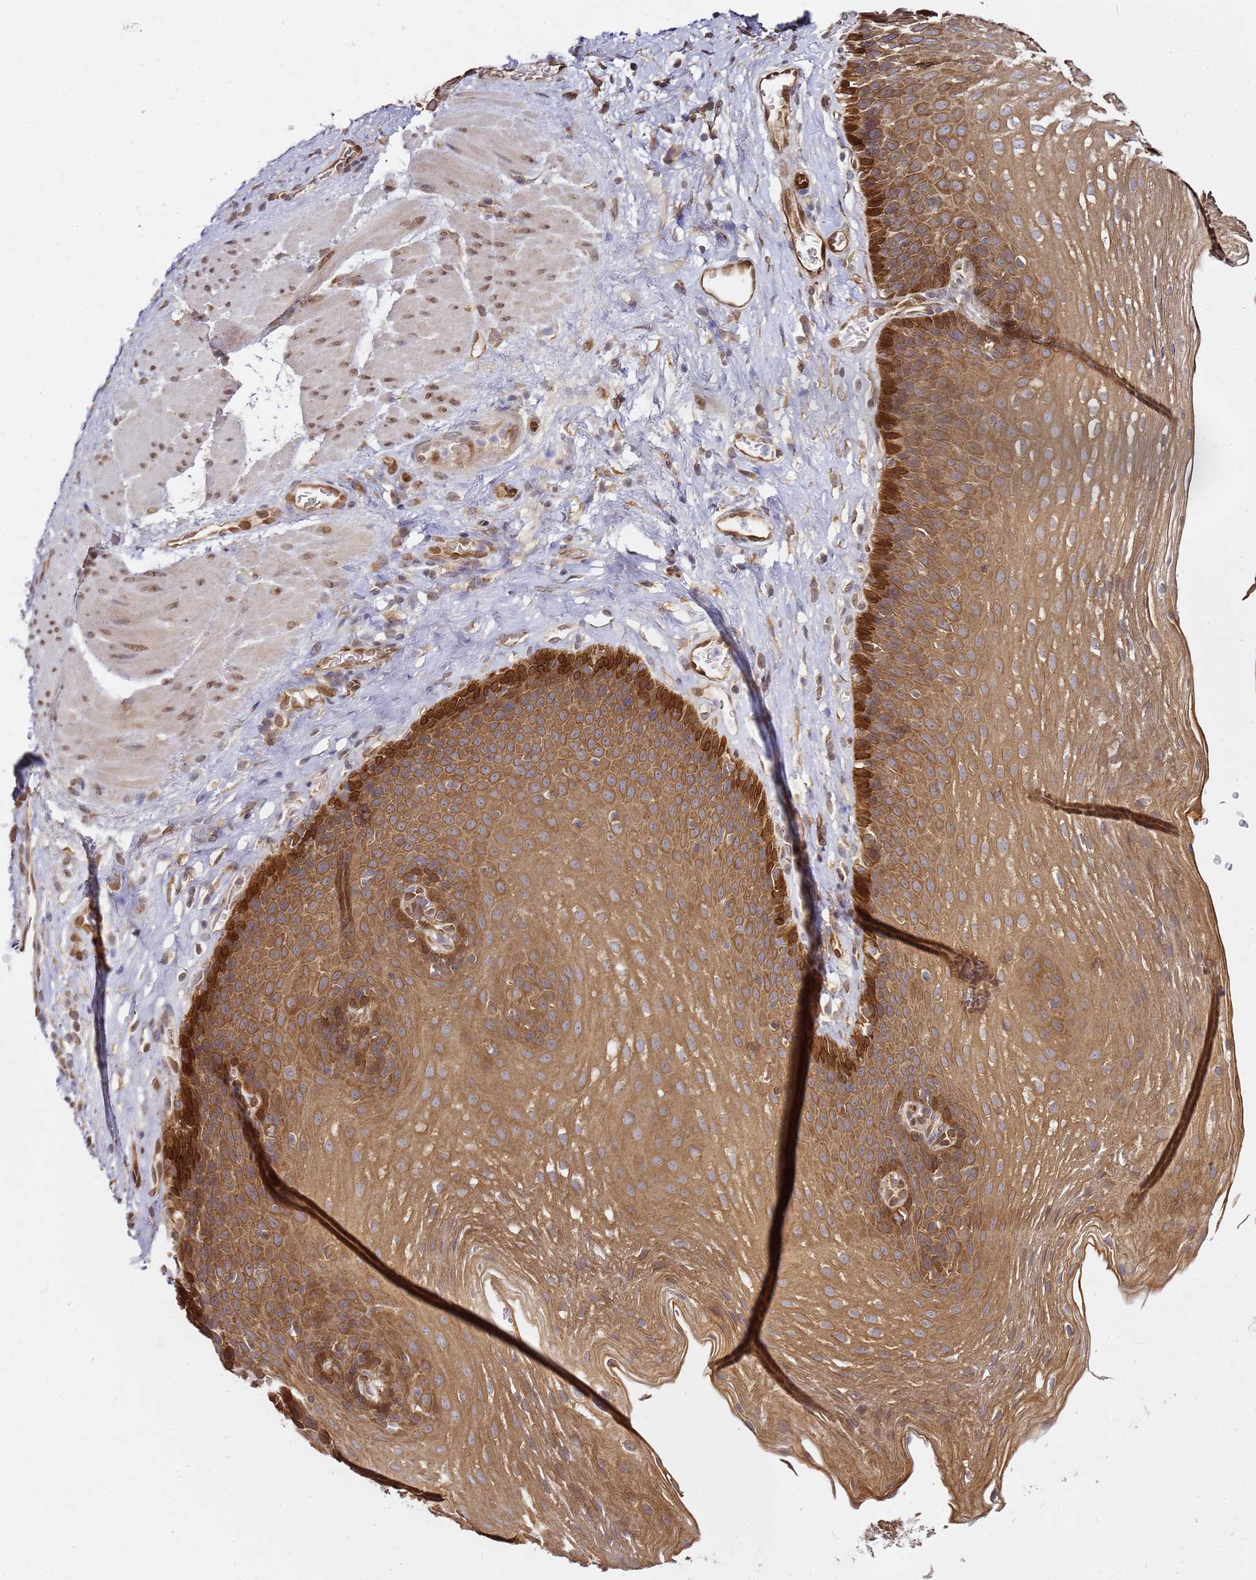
{"staining": {"intensity": "strong", "quantity": ">75%", "location": "cytoplasmic/membranous,nuclear"}, "tissue": "esophagus", "cell_type": "Squamous epithelial cells", "image_type": "normal", "snomed": [{"axis": "morphology", "description": "Normal tissue, NOS"}, {"axis": "topography", "description": "Esophagus"}], "caption": "Brown immunohistochemical staining in unremarkable human esophagus exhibits strong cytoplasmic/membranous,nuclear staining in about >75% of squamous epithelial cells. Nuclei are stained in blue.", "gene": "NUDT14", "patient": {"sex": "female", "age": 66}}